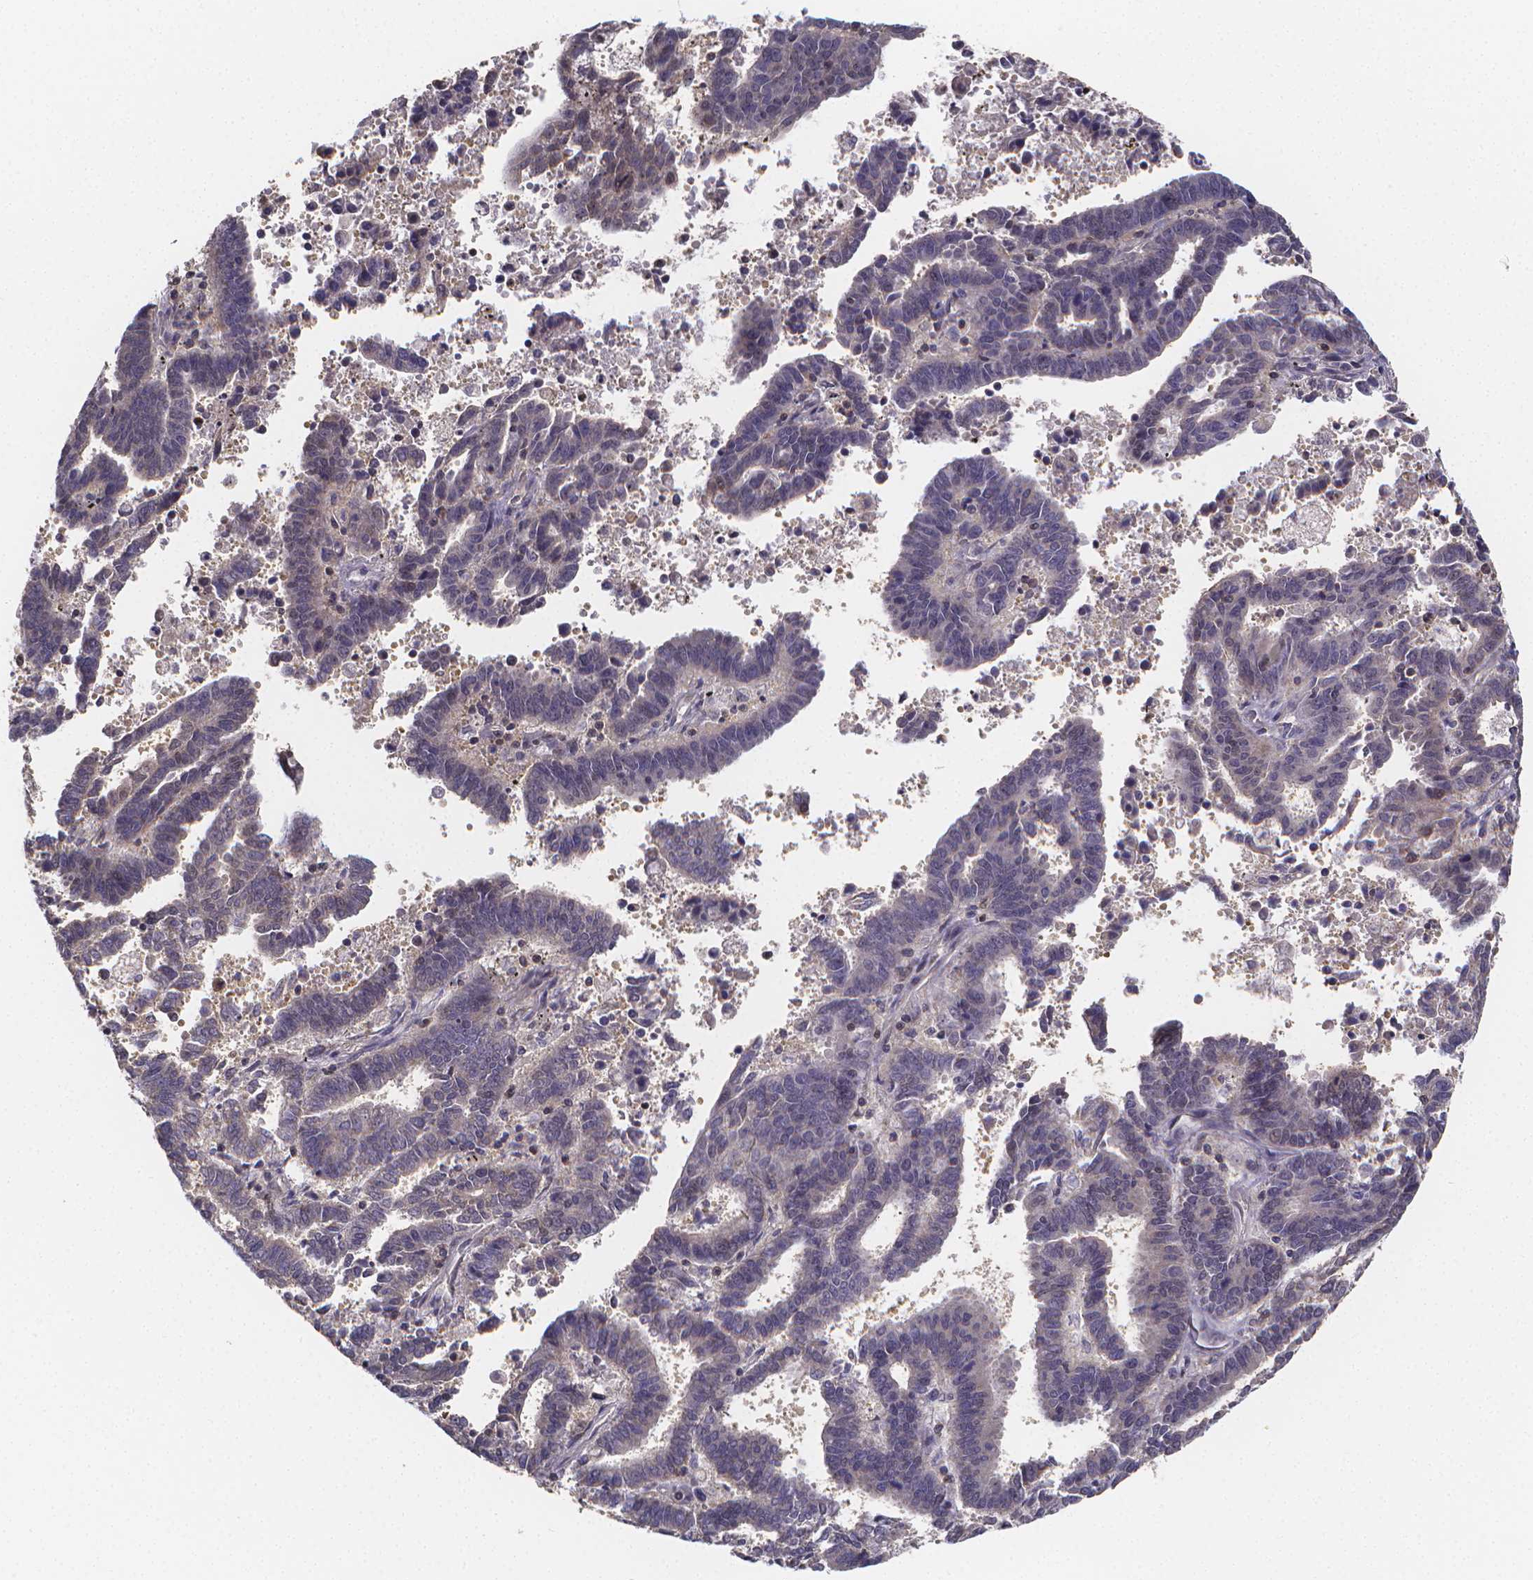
{"staining": {"intensity": "negative", "quantity": "none", "location": "none"}, "tissue": "endometrial cancer", "cell_type": "Tumor cells", "image_type": "cancer", "snomed": [{"axis": "morphology", "description": "Adenocarcinoma, NOS"}, {"axis": "topography", "description": "Uterus"}], "caption": "IHC of adenocarcinoma (endometrial) reveals no expression in tumor cells.", "gene": "PAH", "patient": {"sex": "female", "age": 83}}